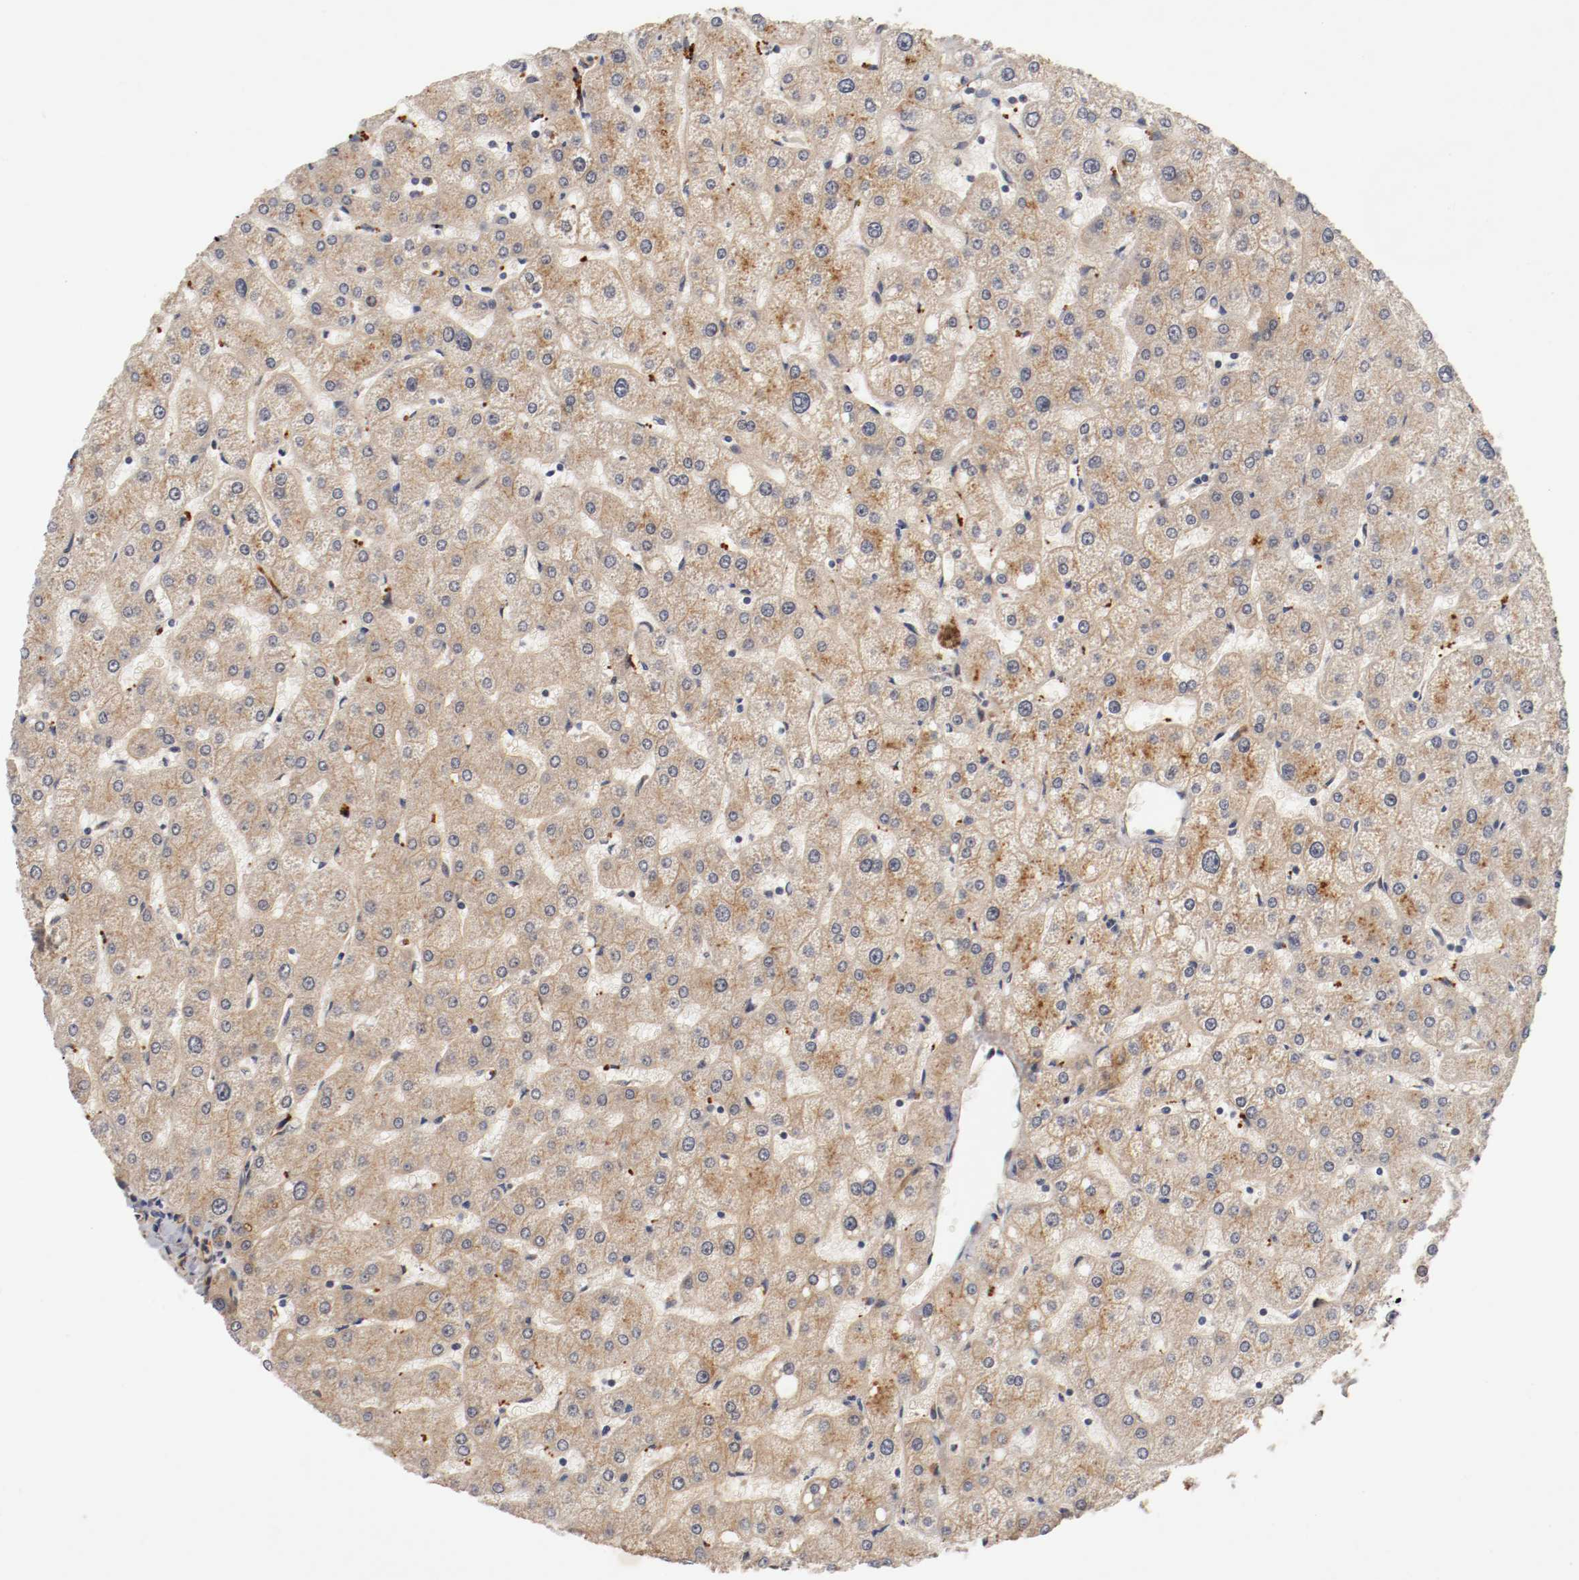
{"staining": {"intensity": "weak", "quantity": ">75%", "location": "cytoplasmic/membranous"}, "tissue": "liver", "cell_type": "Cholangiocytes", "image_type": "normal", "snomed": [{"axis": "morphology", "description": "Normal tissue, NOS"}, {"axis": "topography", "description": "Liver"}], "caption": "The histopathology image shows staining of benign liver, revealing weak cytoplasmic/membranous protein positivity (brown color) within cholangiocytes. The staining is performed using DAB (3,3'-diaminobenzidine) brown chromogen to label protein expression. The nuclei are counter-stained blue using hematoxylin.", "gene": "TYK2", "patient": {"sex": "male", "age": 67}}